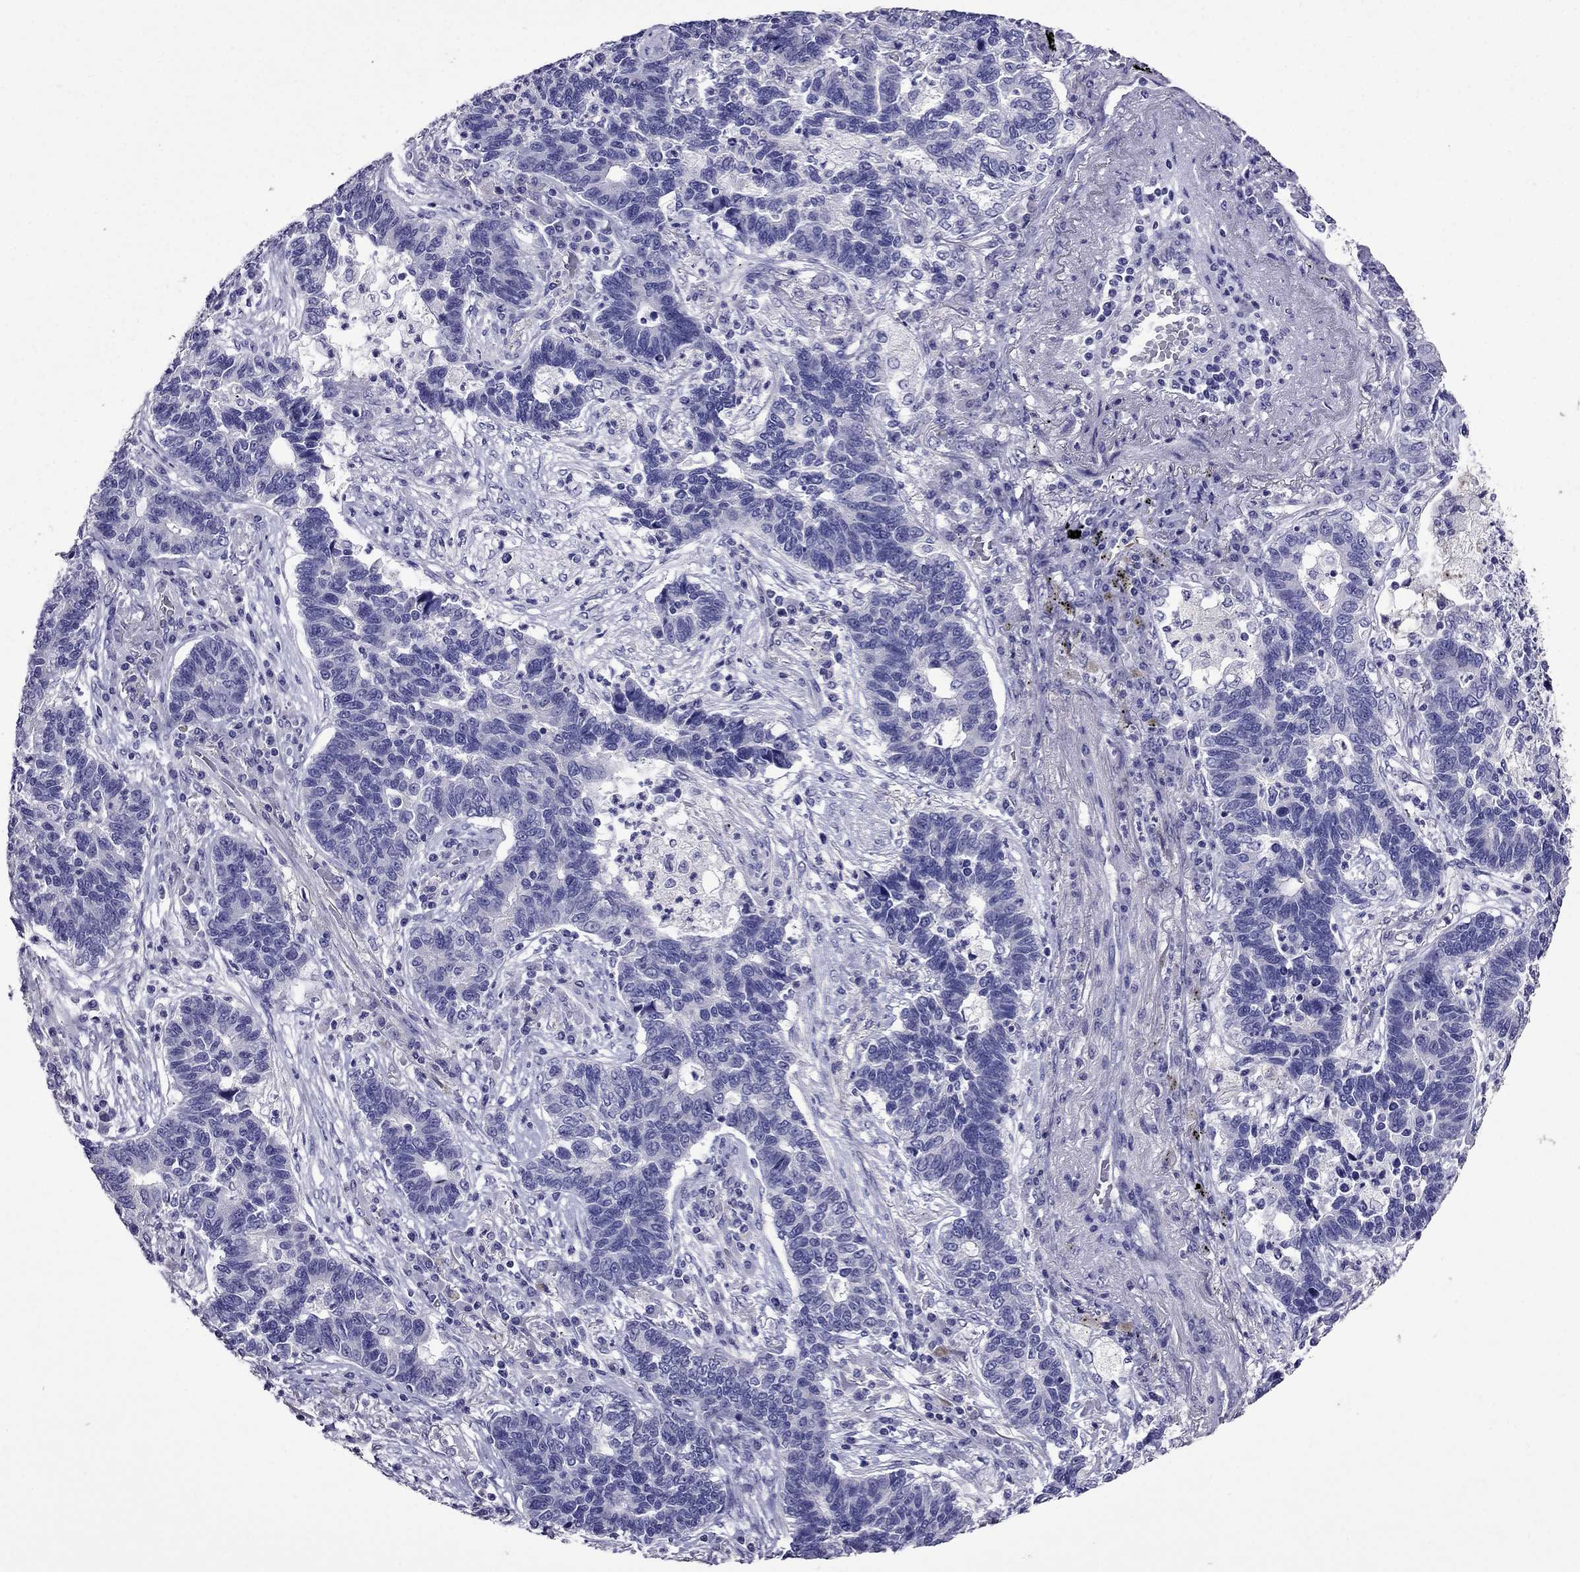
{"staining": {"intensity": "negative", "quantity": "none", "location": "none"}, "tissue": "lung cancer", "cell_type": "Tumor cells", "image_type": "cancer", "snomed": [{"axis": "morphology", "description": "Adenocarcinoma, NOS"}, {"axis": "topography", "description": "Lung"}], "caption": "Photomicrograph shows no significant protein expression in tumor cells of adenocarcinoma (lung). Brightfield microscopy of immunohistochemistry (IHC) stained with DAB (3,3'-diaminobenzidine) (brown) and hematoxylin (blue), captured at high magnification.", "gene": "OXCT2", "patient": {"sex": "female", "age": 57}}